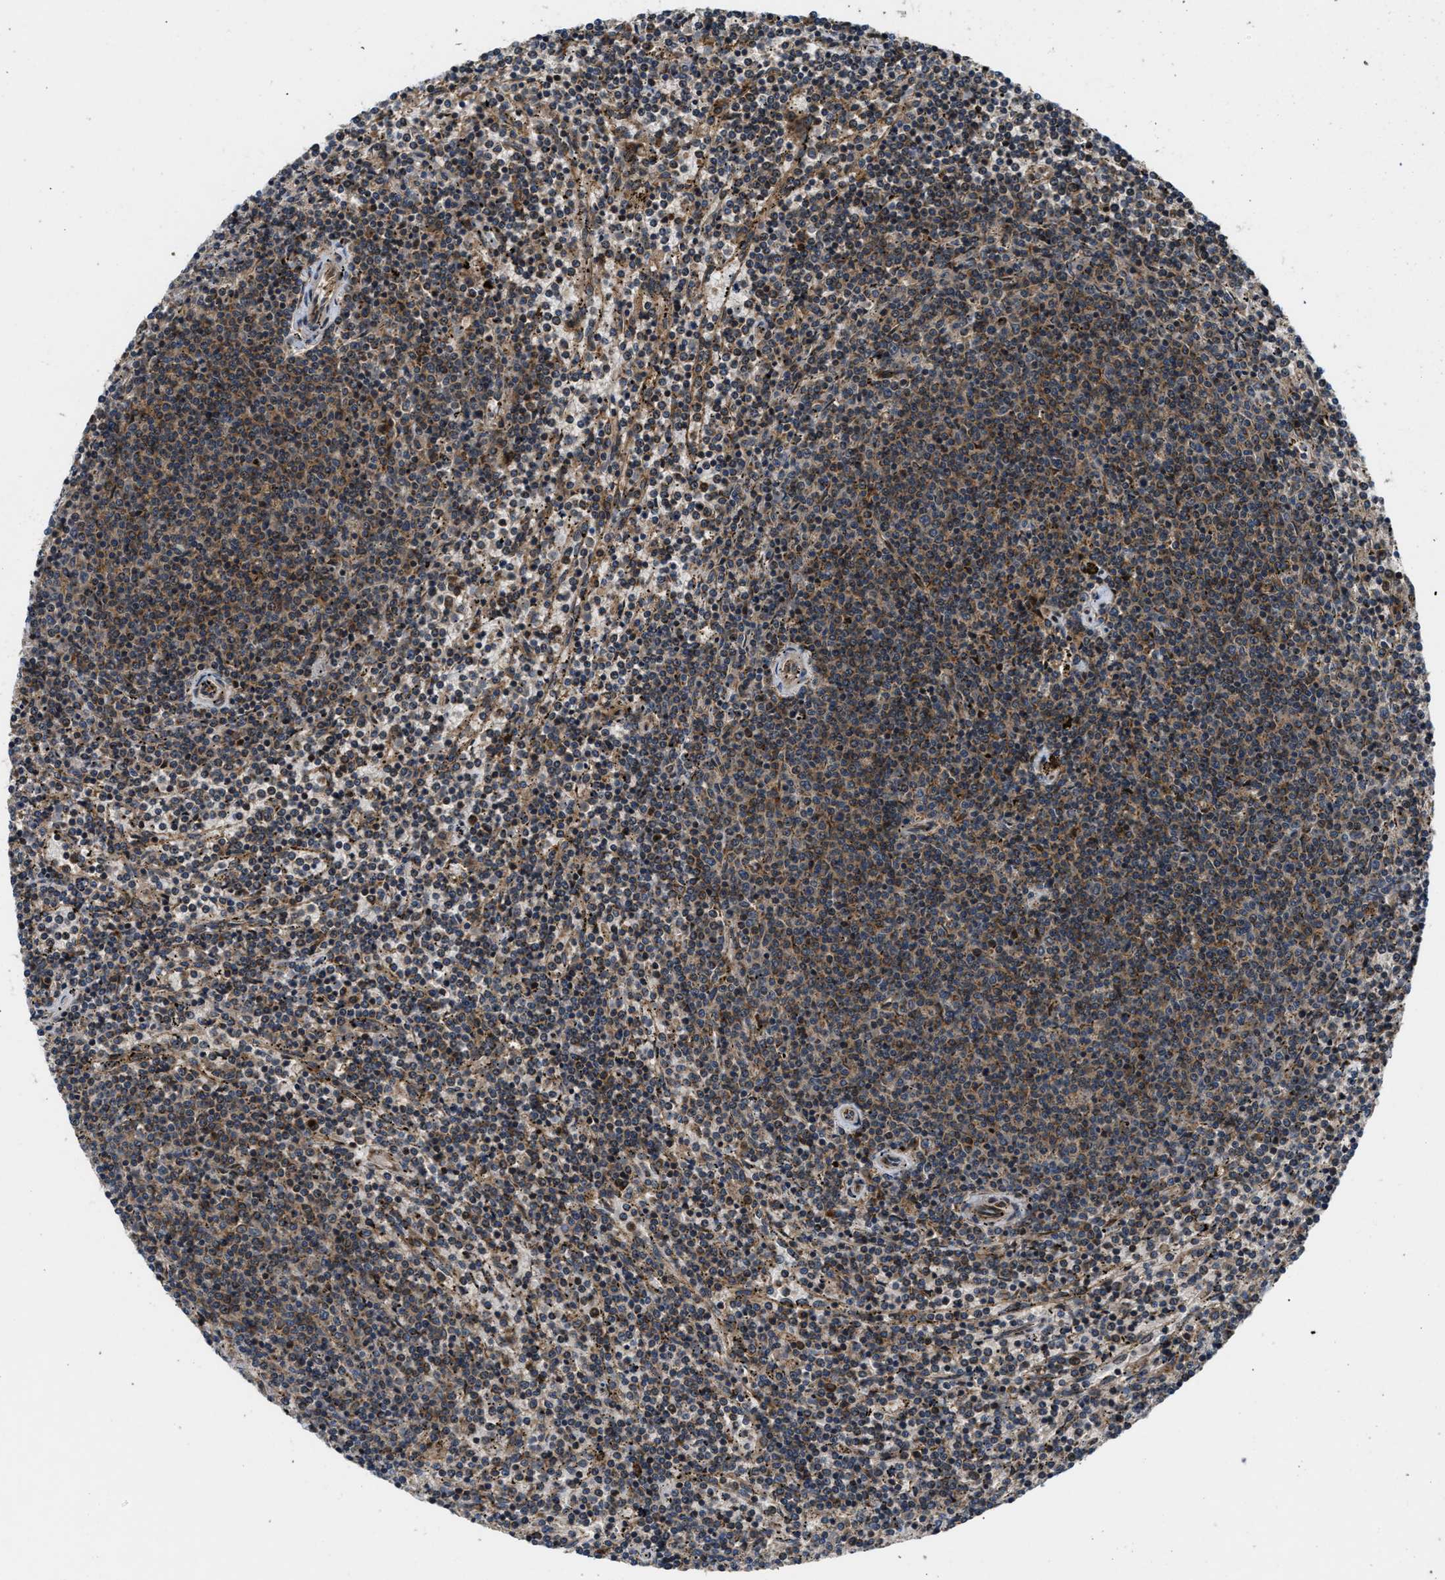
{"staining": {"intensity": "weak", "quantity": "25%-75%", "location": "cytoplasmic/membranous"}, "tissue": "lymphoma", "cell_type": "Tumor cells", "image_type": "cancer", "snomed": [{"axis": "morphology", "description": "Malignant lymphoma, non-Hodgkin's type, Low grade"}, {"axis": "topography", "description": "Spleen"}], "caption": "IHC photomicrograph of human lymphoma stained for a protein (brown), which displays low levels of weak cytoplasmic/membranous expression in approximately 25%-75% of tumor cells.", "gene": "PNPLA8", "patient": {"sex": "female", "age": 50}}